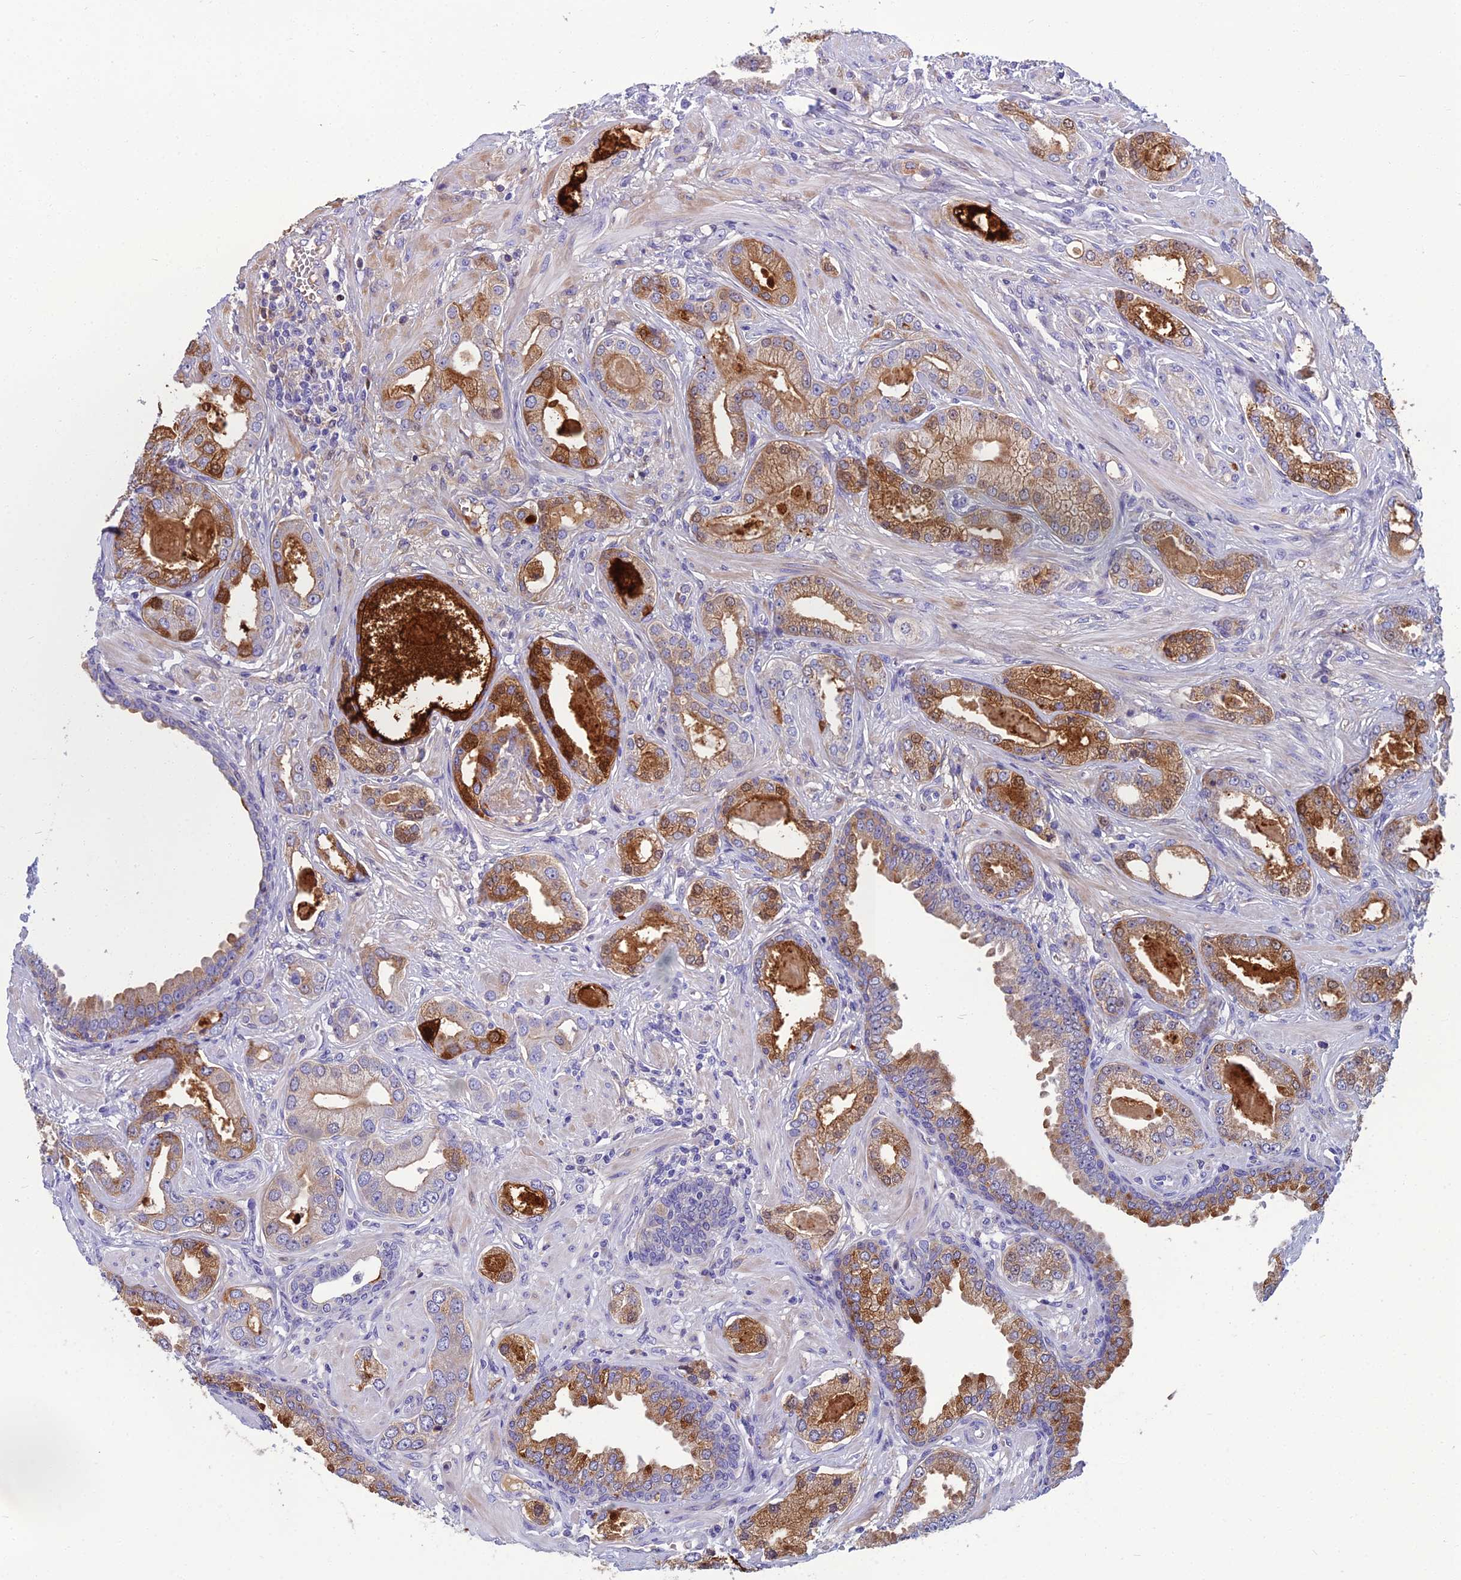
{"staining": {"intensity": "strong", "quantity": "25%-75%", "location": "cytoplasmic/membranous"}, "tissue": "prostate cancer", "cell_type": "Tumor cells", "image_type": "cancer", "snomed": [{"axis": "morphology", "description": "Adenocarcinoma, Low grade"}, {"axis": "topography", "description": "Prostate"}], "caption": "Immunohistochemistry (DAB (3,3'-diaminobenzidine)) staining of human prostate adenocarcinoma (low-grade) reveals strong cytoplasmic/membranous protein staining in approximately 25%-75% of tumor cells.", "gene": "SPTLC3", "patient": {"sex": "male", "age": 64}}